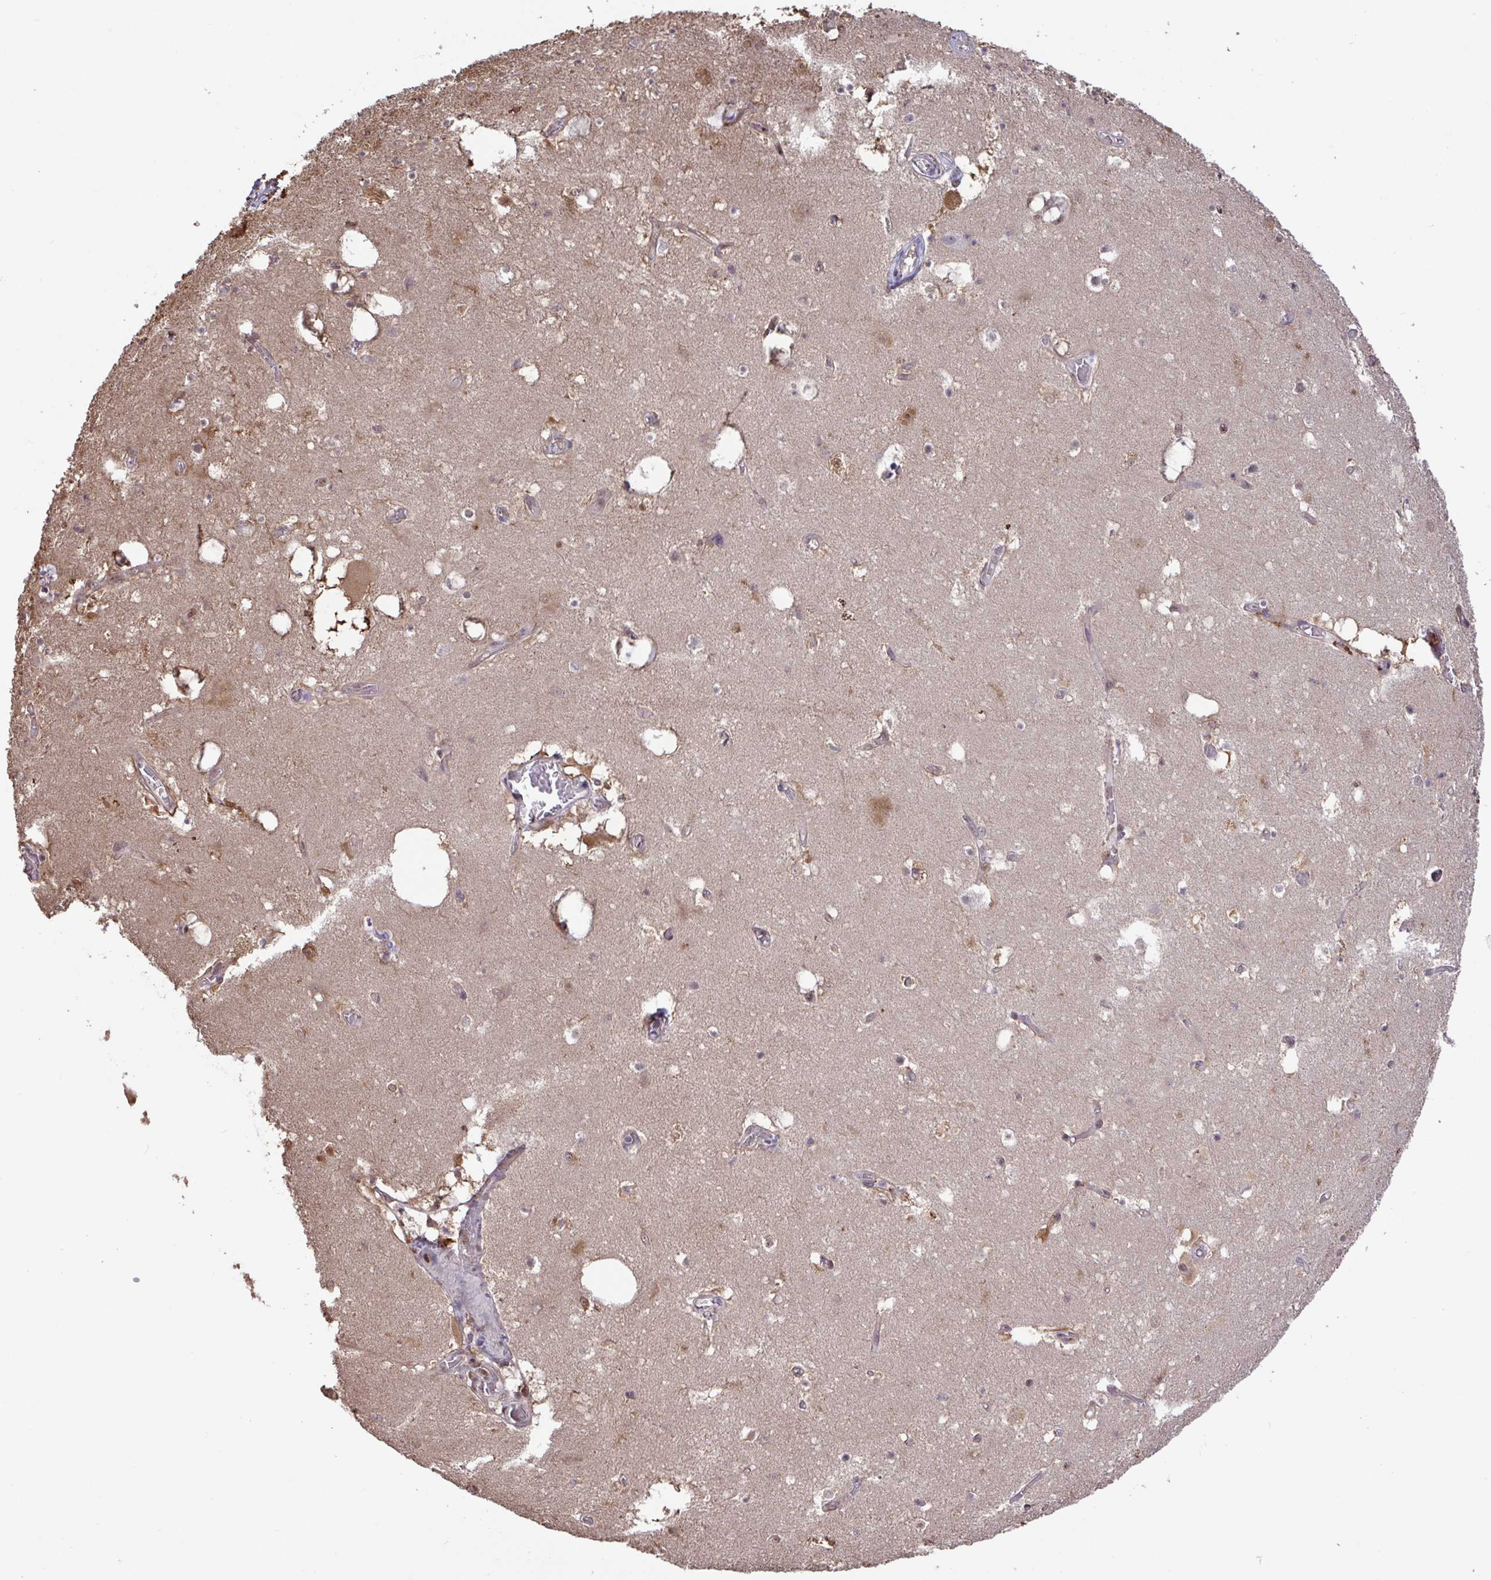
{"staining": {"intensity": "negative", "quantity": "none", "location": "none"}, "tissue": "hippocampus", "cell_type": "Glial cells", "image_type": "normal", "snomed": [{"axis": "morphology", "description": "Normal tissue, NOS"}, {"axis": "topography", "description": "Hippocampus"}], "caption": "Immunohistochemistry photomicrograph of benign hippocampus: human hippocampus stained with DAB (3,3'-diaminobenzidine) exhibits no significant protein positivity in glial cells.", "gene": "C12orf57", "patient": {"sex": "female", "age": 52}}